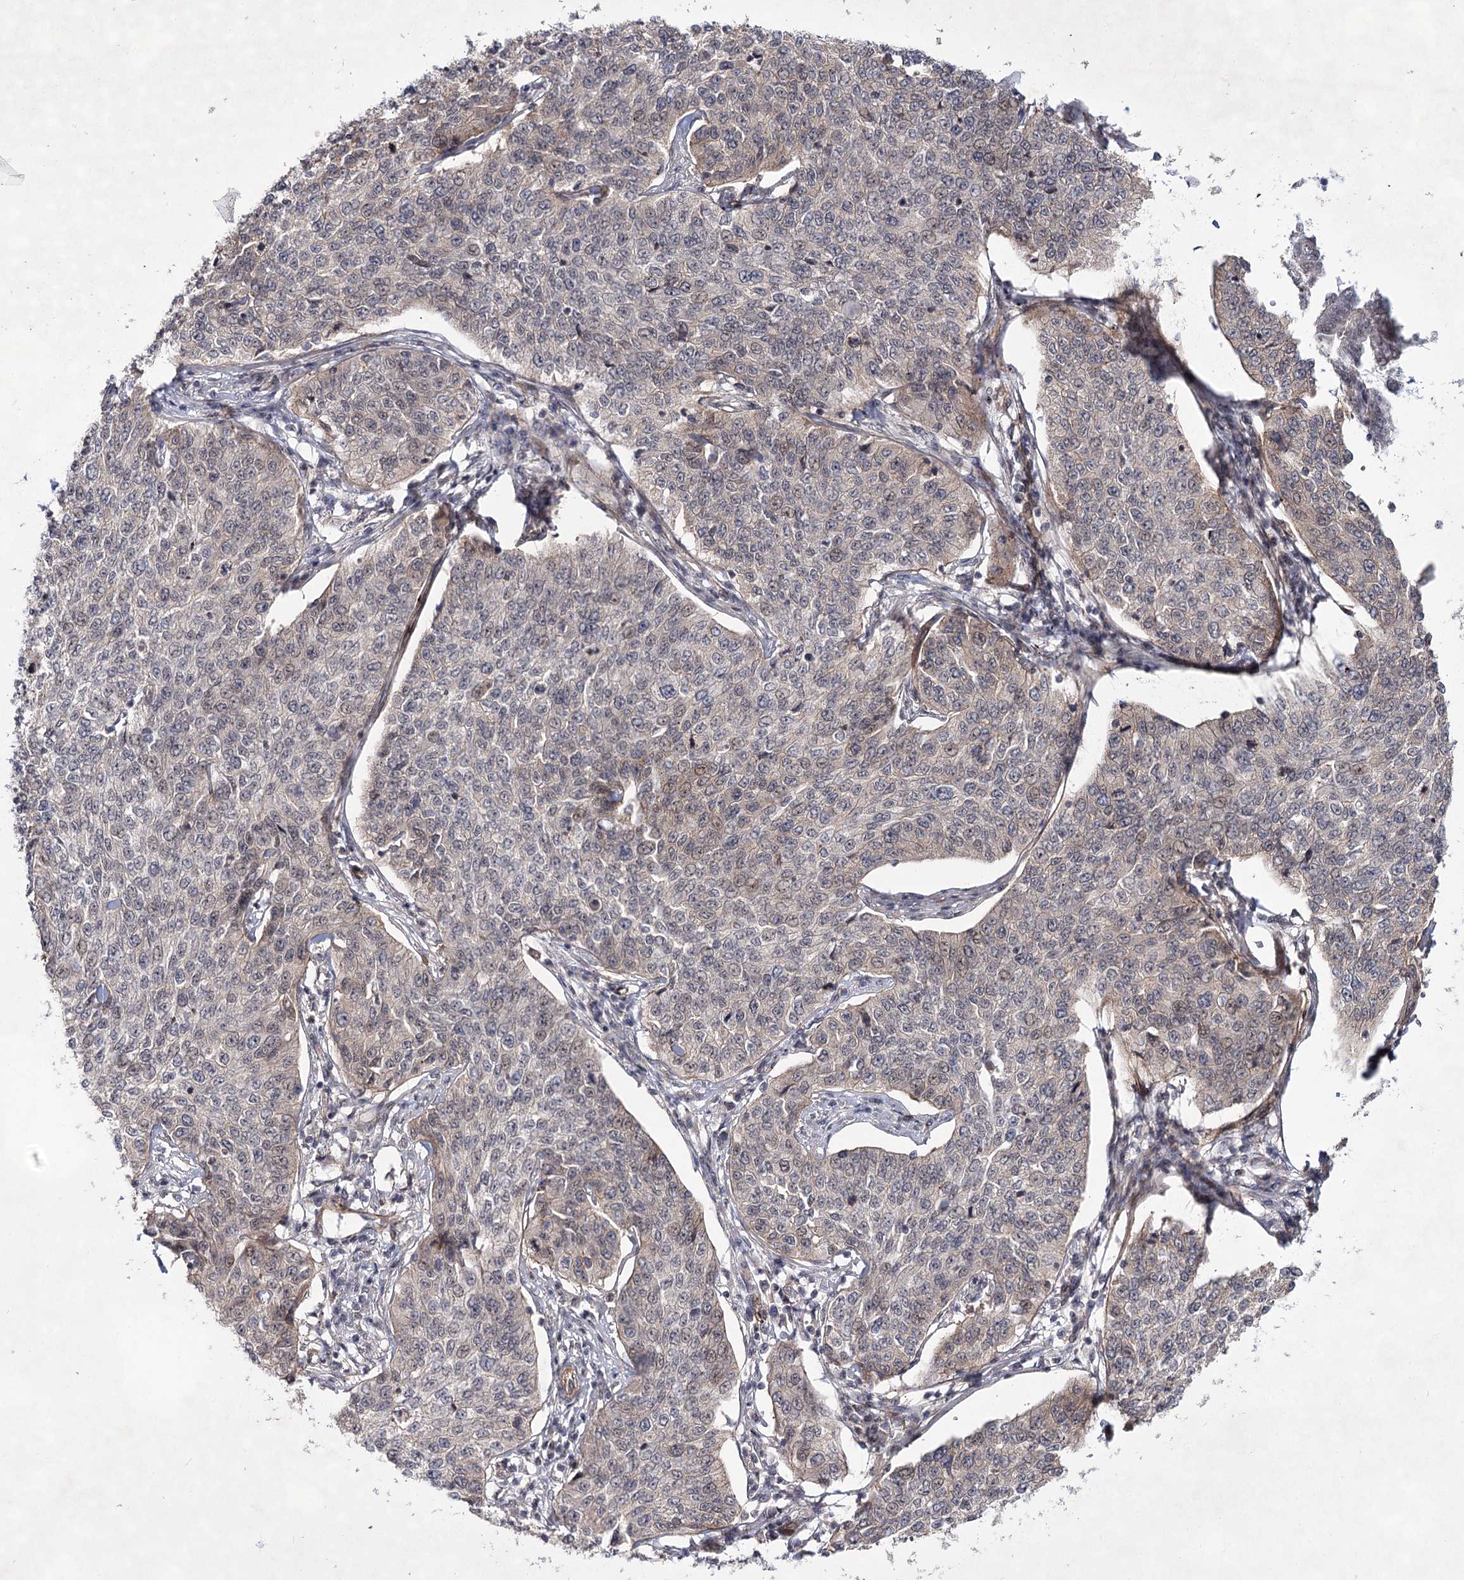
{"staining": {"intensity": "negative", "quantity": "none", "location": "none"}, "tissue": "cervical cancer", "cell_type": "Tumor cells", "image_type": "cancer", "snomed": [{"axis": "morphology", "description": "Squamous cell carcinoma, NOS"}, {"axis": "topography", "description": "Cervix"}], "caption": "Histopathology image shows no significant protein positivity in tumor cells of cervical squamous cell carcinoma. (DAB (3,3'-diaminobenzidine) immunohistochemistry (IHC) with hematoxylin counter stain).", "gene": "ATL2", "patient": {"sex": "female", "age": 35}}